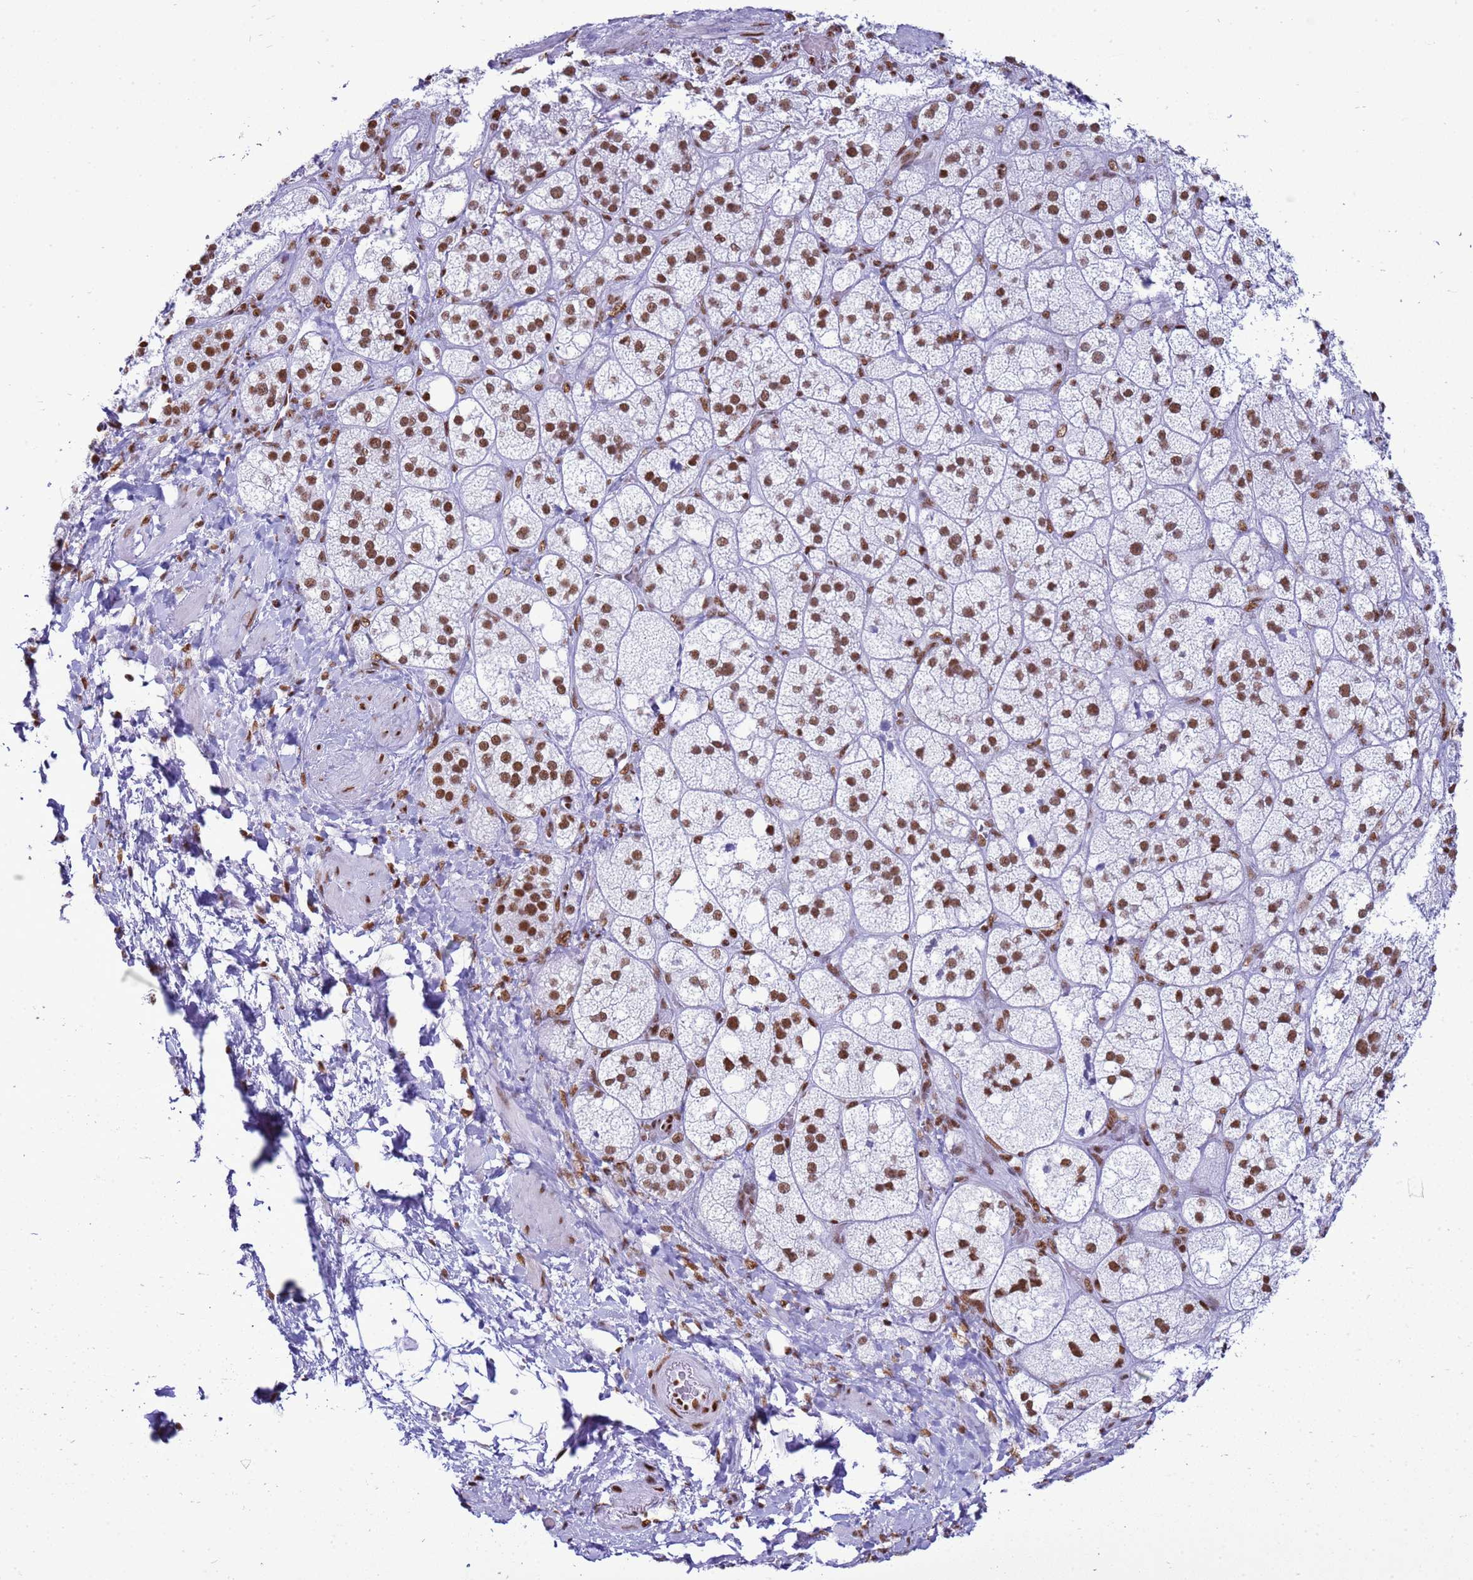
{"staining": {"intensity": "moderate", "quantity": ">75%", "location": "nuclear"}, "tissue": "adrenal gland", "cell_type": "Glandular cells", "image_type": "normal", "snomed": [{"axis": "morphology", "description": "Normal tissue, NOS"}, {"axis": "topography", "description": "Adrenal gland"}], "caption": "Immunohistochemistry of normal adrenal gland shows medium levels of moderate nuclear expression in about >75% of glandular cells.", "gene": "RALY", "patient": {"sex": "male", "age": 61}}